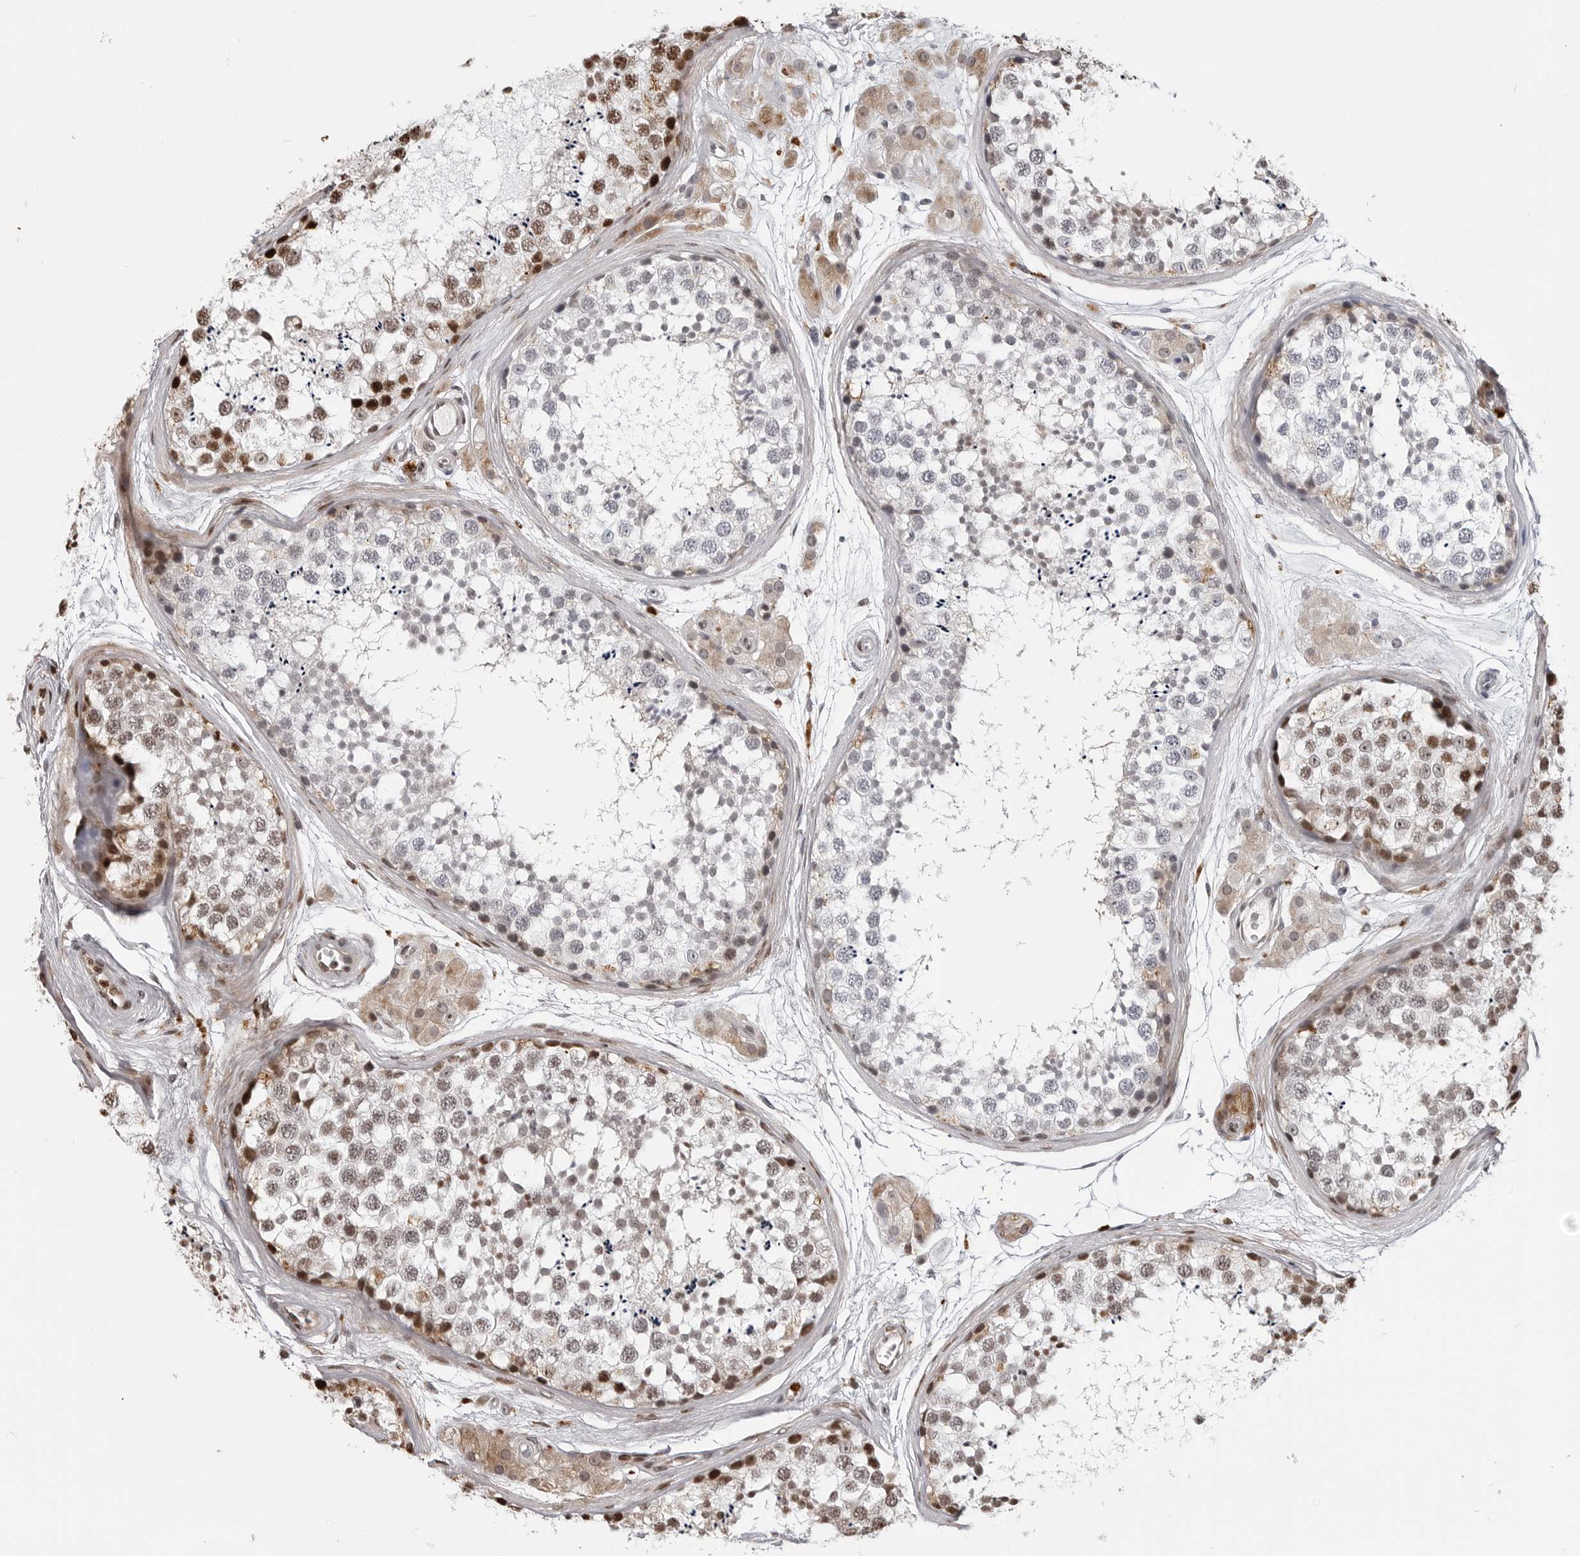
{"staining": {"intensity": "moderate", "quantity": "25%-75%", "location": "cytoplasmic/membranous,nuclear"}, "tissue": "testis", "cell_type": "Cells in seminiferous ducts", "image_type": "normal", "snomed": [{"axis": "morphology", "description": "Normal tissue, NOS"}, {"axis": "topography", "description": "Testis"}], "caption": "Approximately 25%-75% of cells in seminiferous ducts in normal testis reveal moderate cytoplasmic/membranous,nuclear protein staining as visualized by brown immunohistochemical staining.", "gene": "CXCR5", "patient": {"sex": "male", "age": 56}}